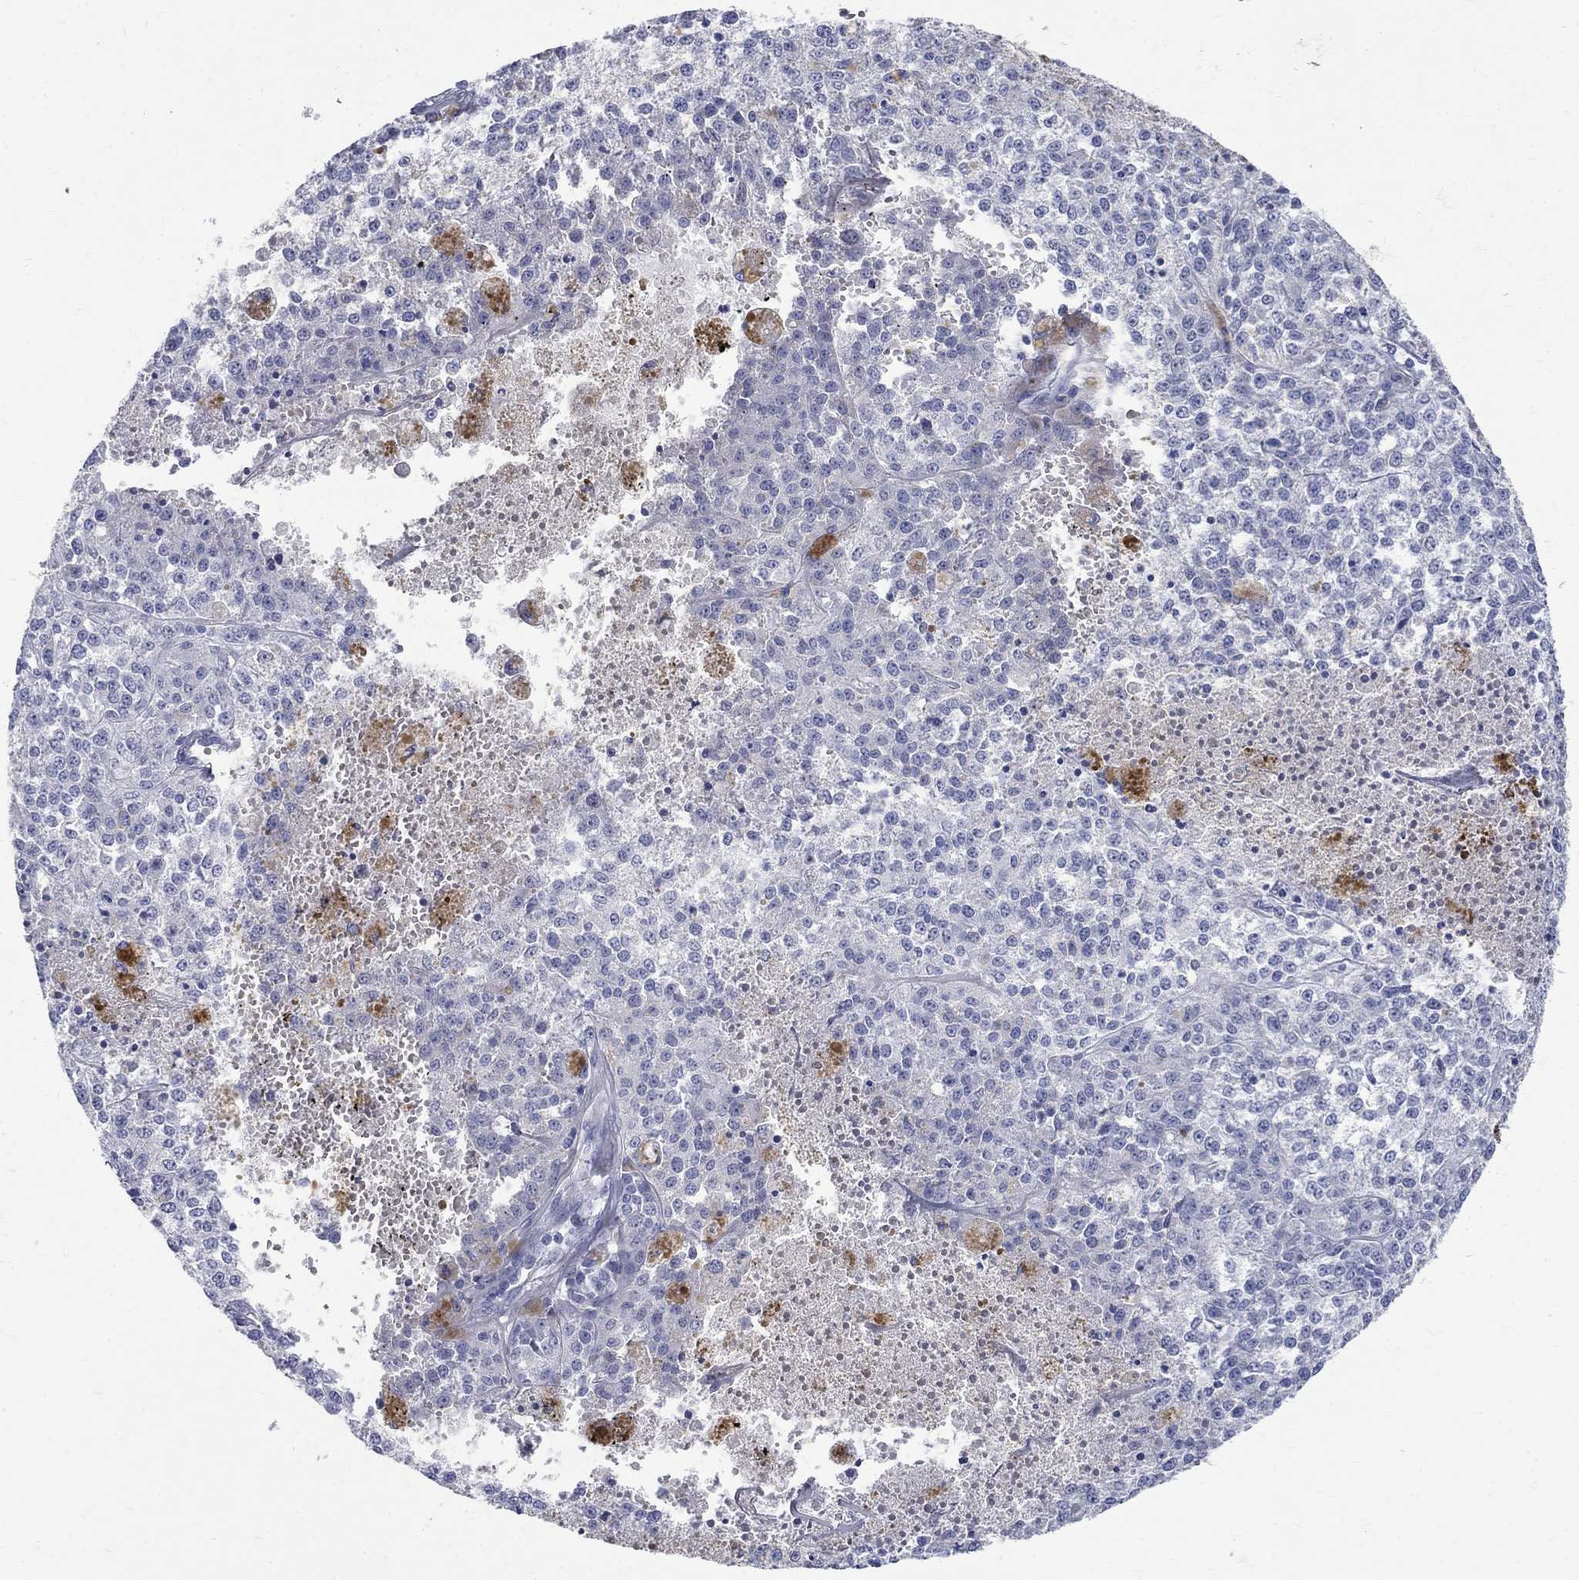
{"staining": {"intensity": "negative", "quantity": "none", "location": "none"}, "tissue": "melanoma", "cell_type": "Tumor cells", "image_type": "cancer", "snomed": [{"axis": "morphology", "description": "Malignant melanoma, Metastatic site"}, {"axis": "topography", "description": "Lymph node"}], "caption": "DAB immunohistochemical staining of human melanoma shows no significant positivity in tumor cells.", "gene": "MAGEB6", "patient": {"sex": "female", "age": 64}}